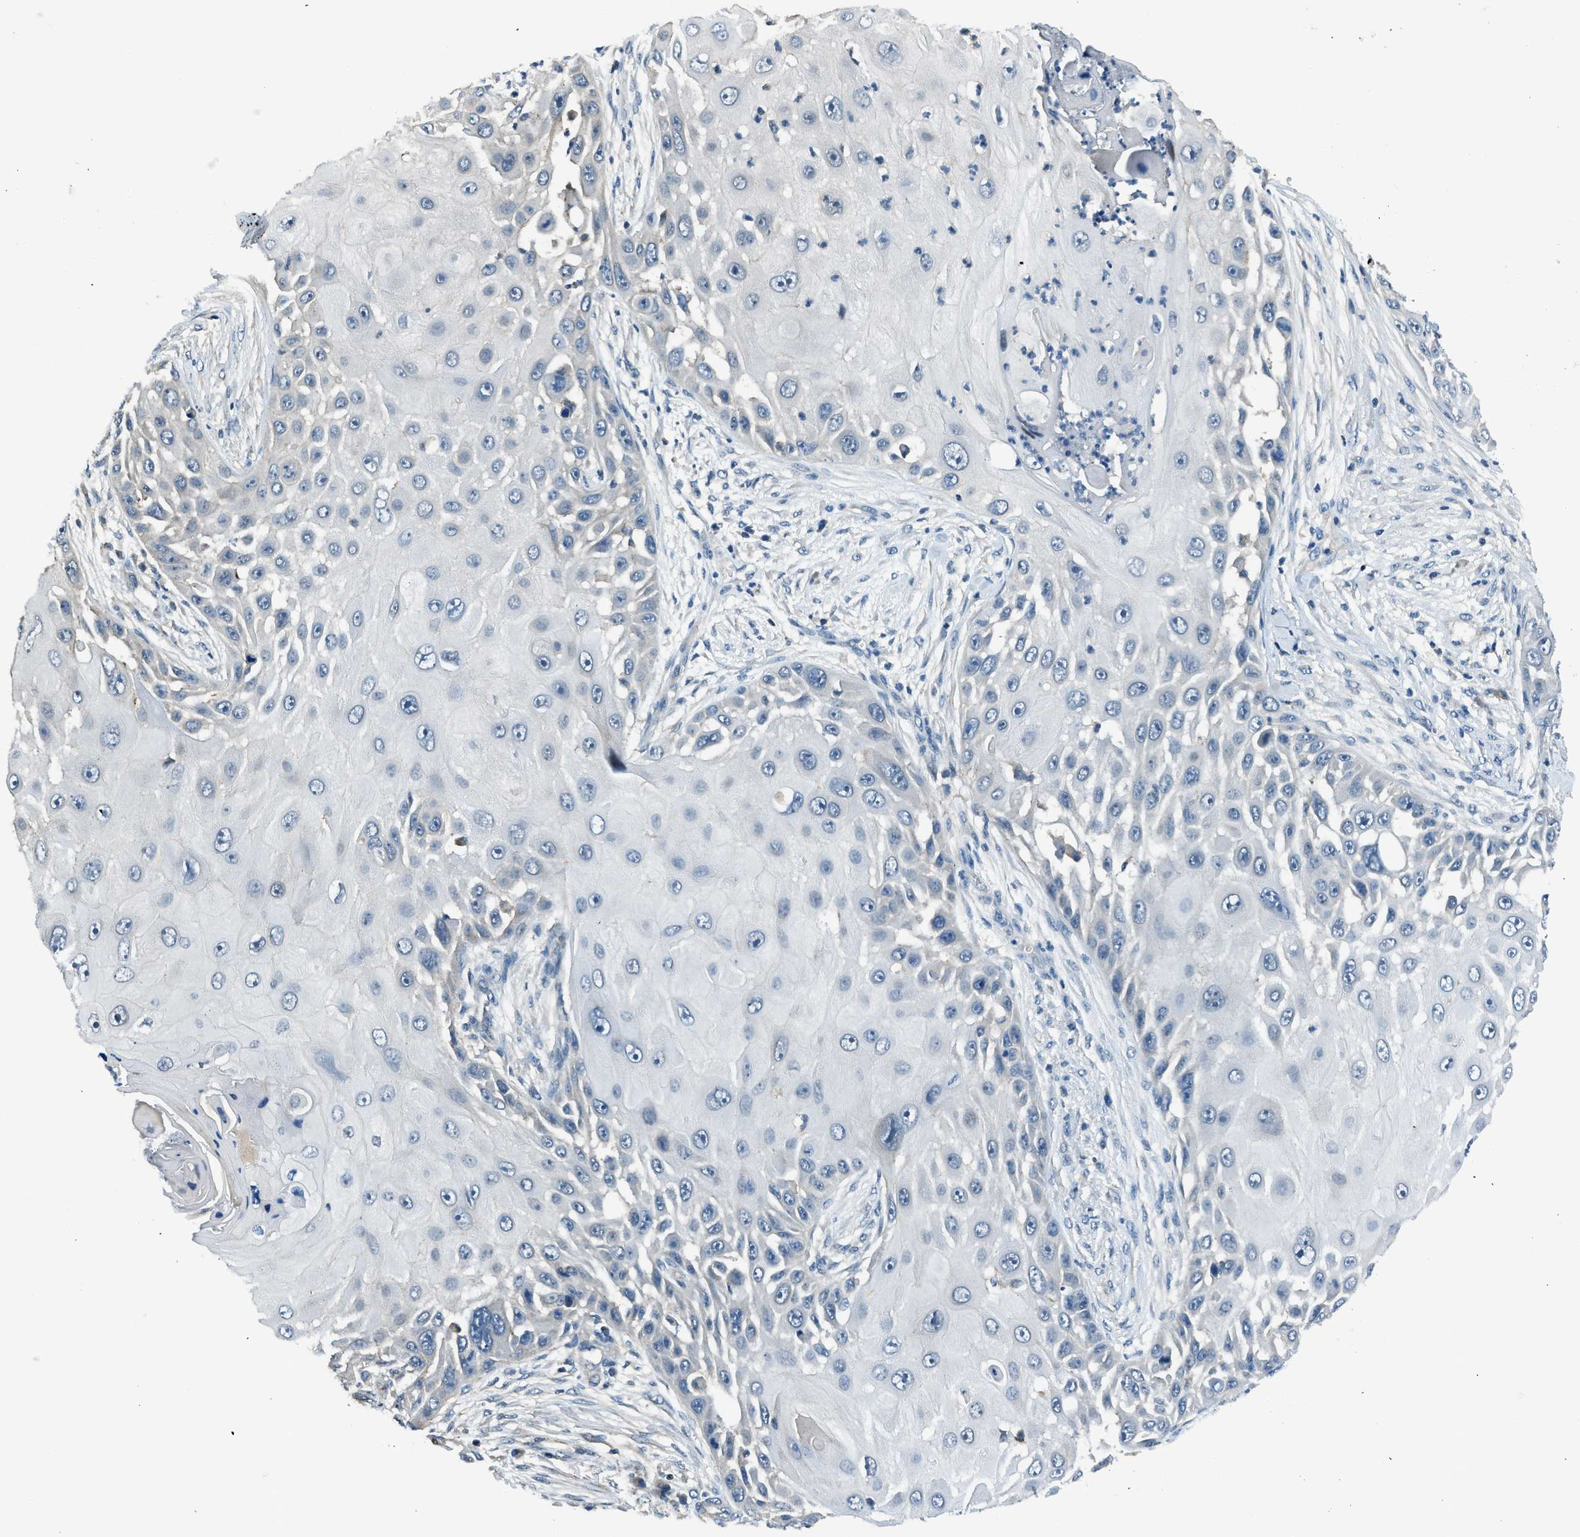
{"staining": {"intensity": "negative", "quantity": "none", "location": "none"}, "tissue": "skin cancer", "cell_type": "Tumor cells", "image_type": "cancer", "snomed": [{"axis": "morphology", "description": "Squamous cell carcinoma, NOS"}, {"axis": "topography", "description": "Skin"}], "caption": "Image shows no significant protein expression in tumor cells of skin squamous cell carcinoma.", "gene": "LMLN", "patient": {"sex": "female", "age": 44}}